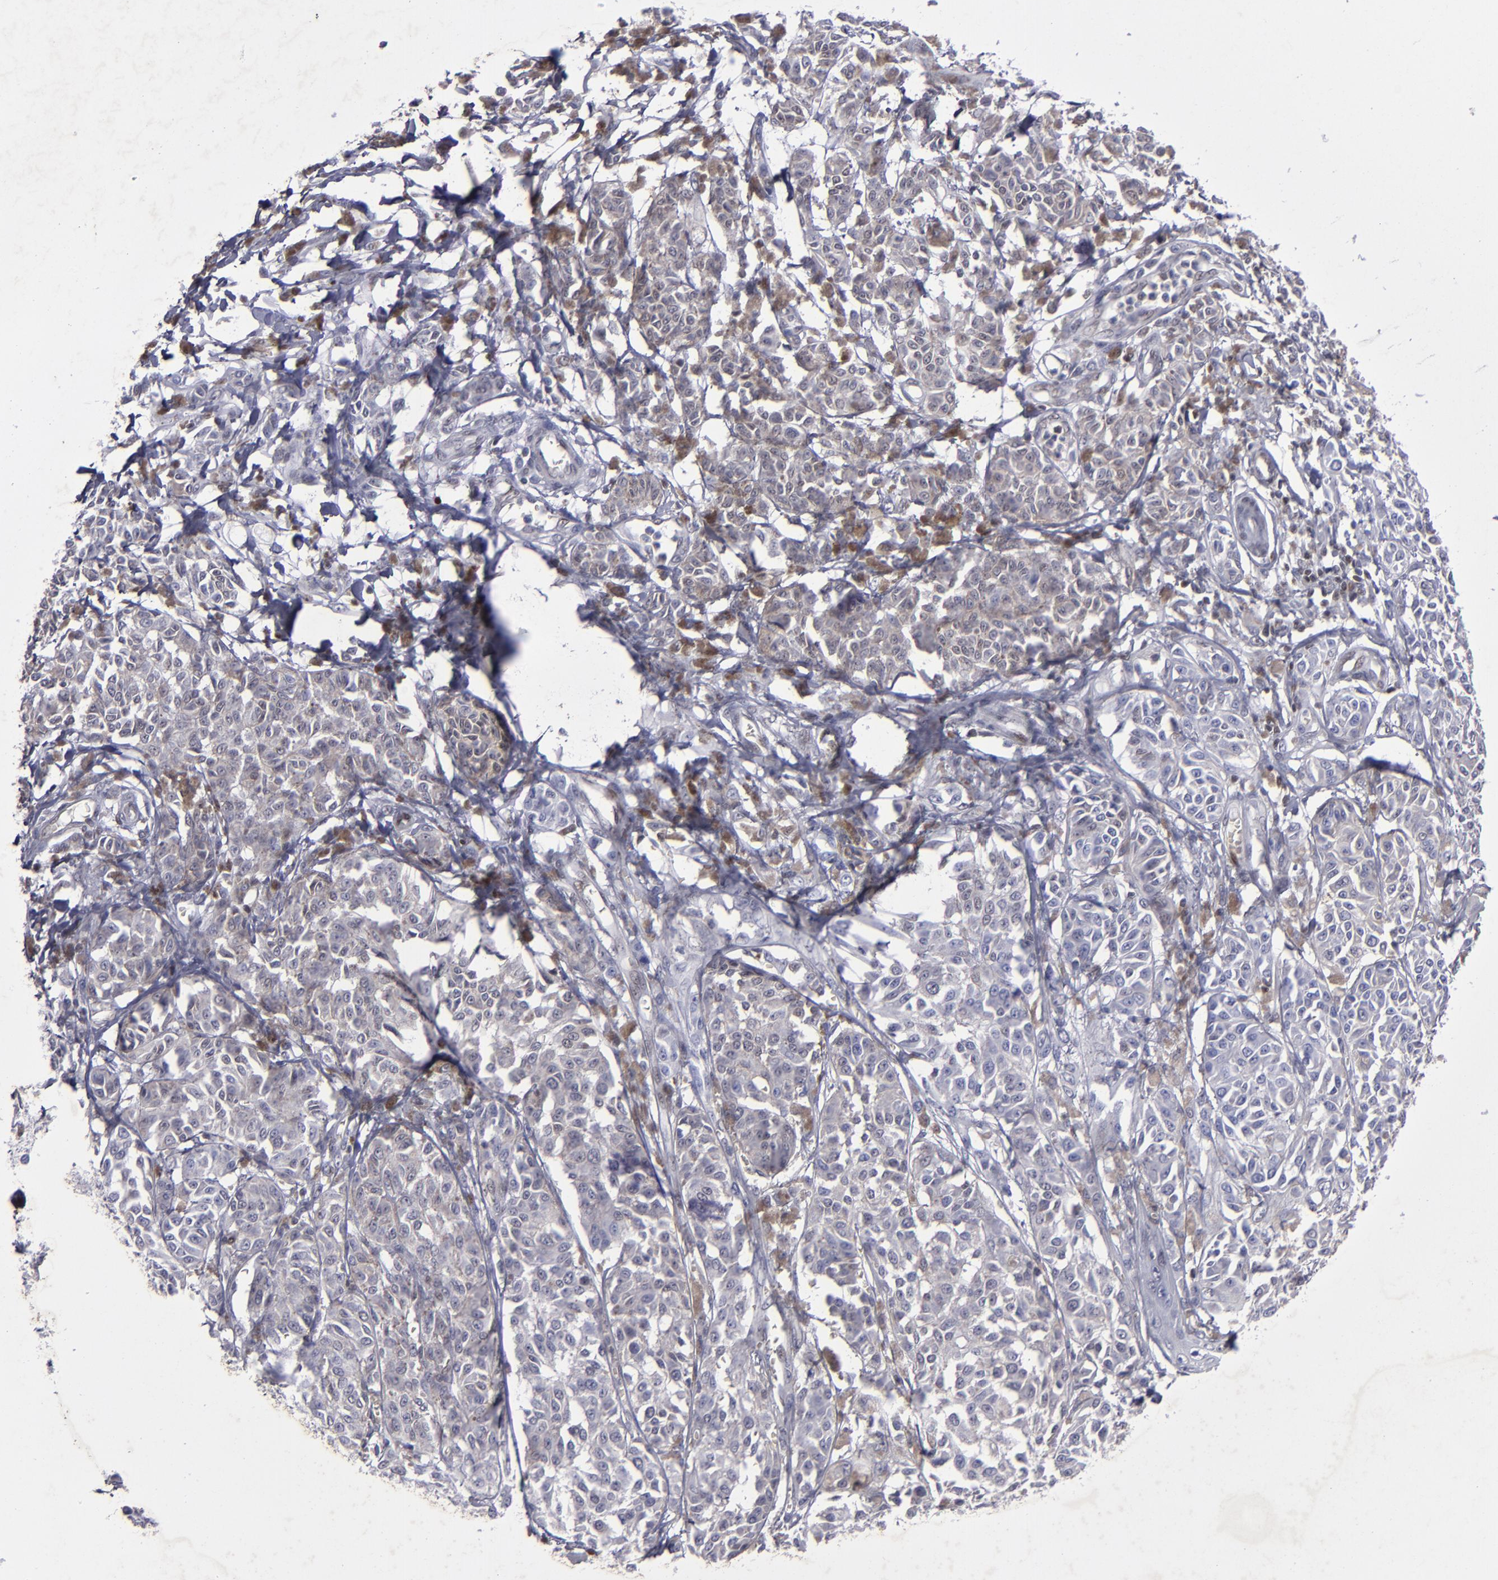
{"staining": {"intensity": "negative", "quantity": "none", "location": "none"}, "tissue": "melanoma", "cell_type": "Tumor cells", "image_type": "cancer", "snomed": [{"axis": "morphology", "description": "Malignant melanoma, NOS"}, {"axis": "topography", "description": "Skin"}], "caption": "IHC of human melanoma shows no staining in tumor cells. Brightfield microscopy of IHC stained with DAB (brown) and hematoxylin (blue), captured at high magnification.", "gene": "MGMT", "patient": {"sex": "male", "age": 76}}